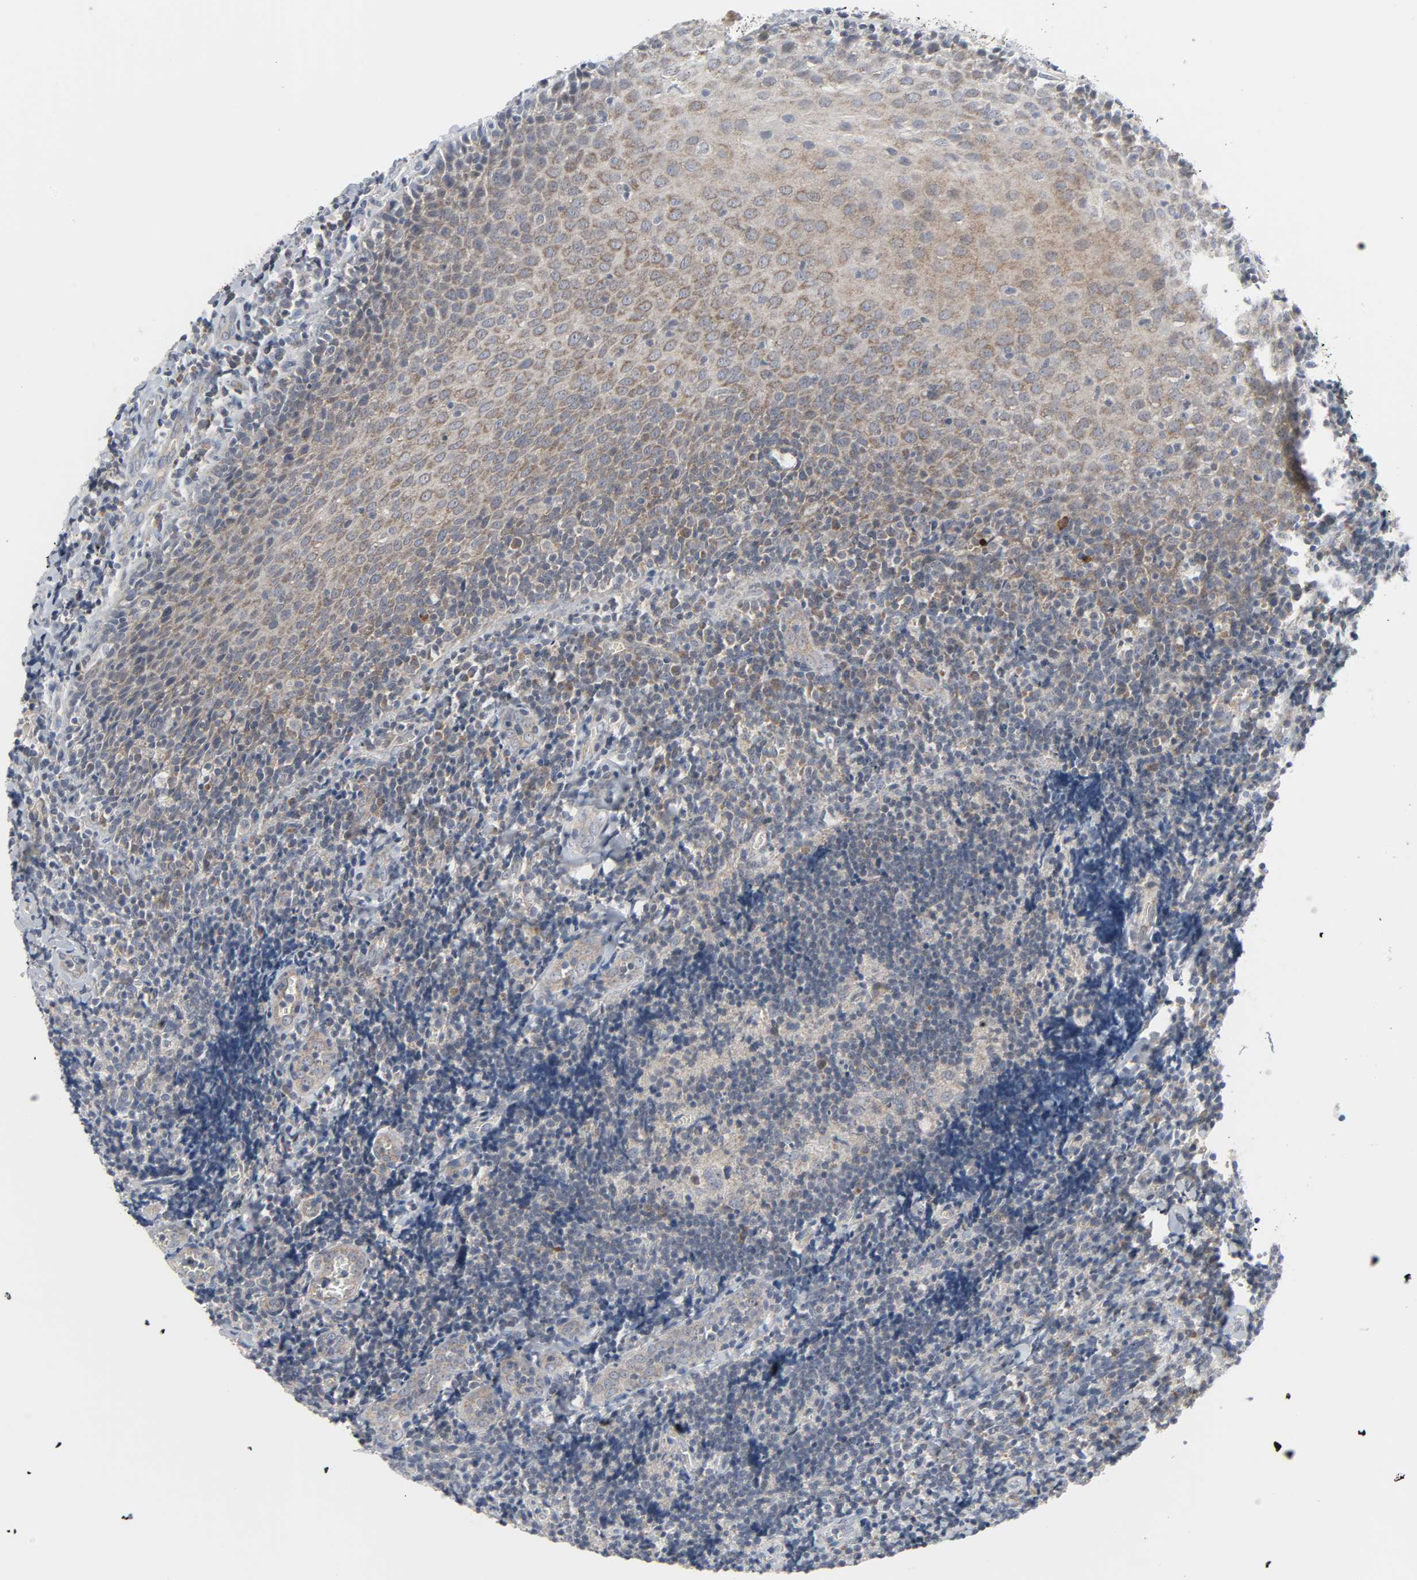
{"staining": {"intensity": "moderate", "quantity": "<25%", "location": "cytoplasmic/membranous"}, "tissue": "oral mucosa", "cell_type": "Squamous epithelial cells", "image_type": "normal", "snomed": [{"axis": "morphology", "description": "Normal tissue, NOS"}, {"axis": "topography", "description": "Oral tissue"}], "caption": "Protein staining of normal oral mucosa reveals moderate cytoplasmic/membranous positivity in approximately <25% of squamous epithelial cells.", "gene": "CLIP1", "patient": {"sex": "male", "age": 20}}